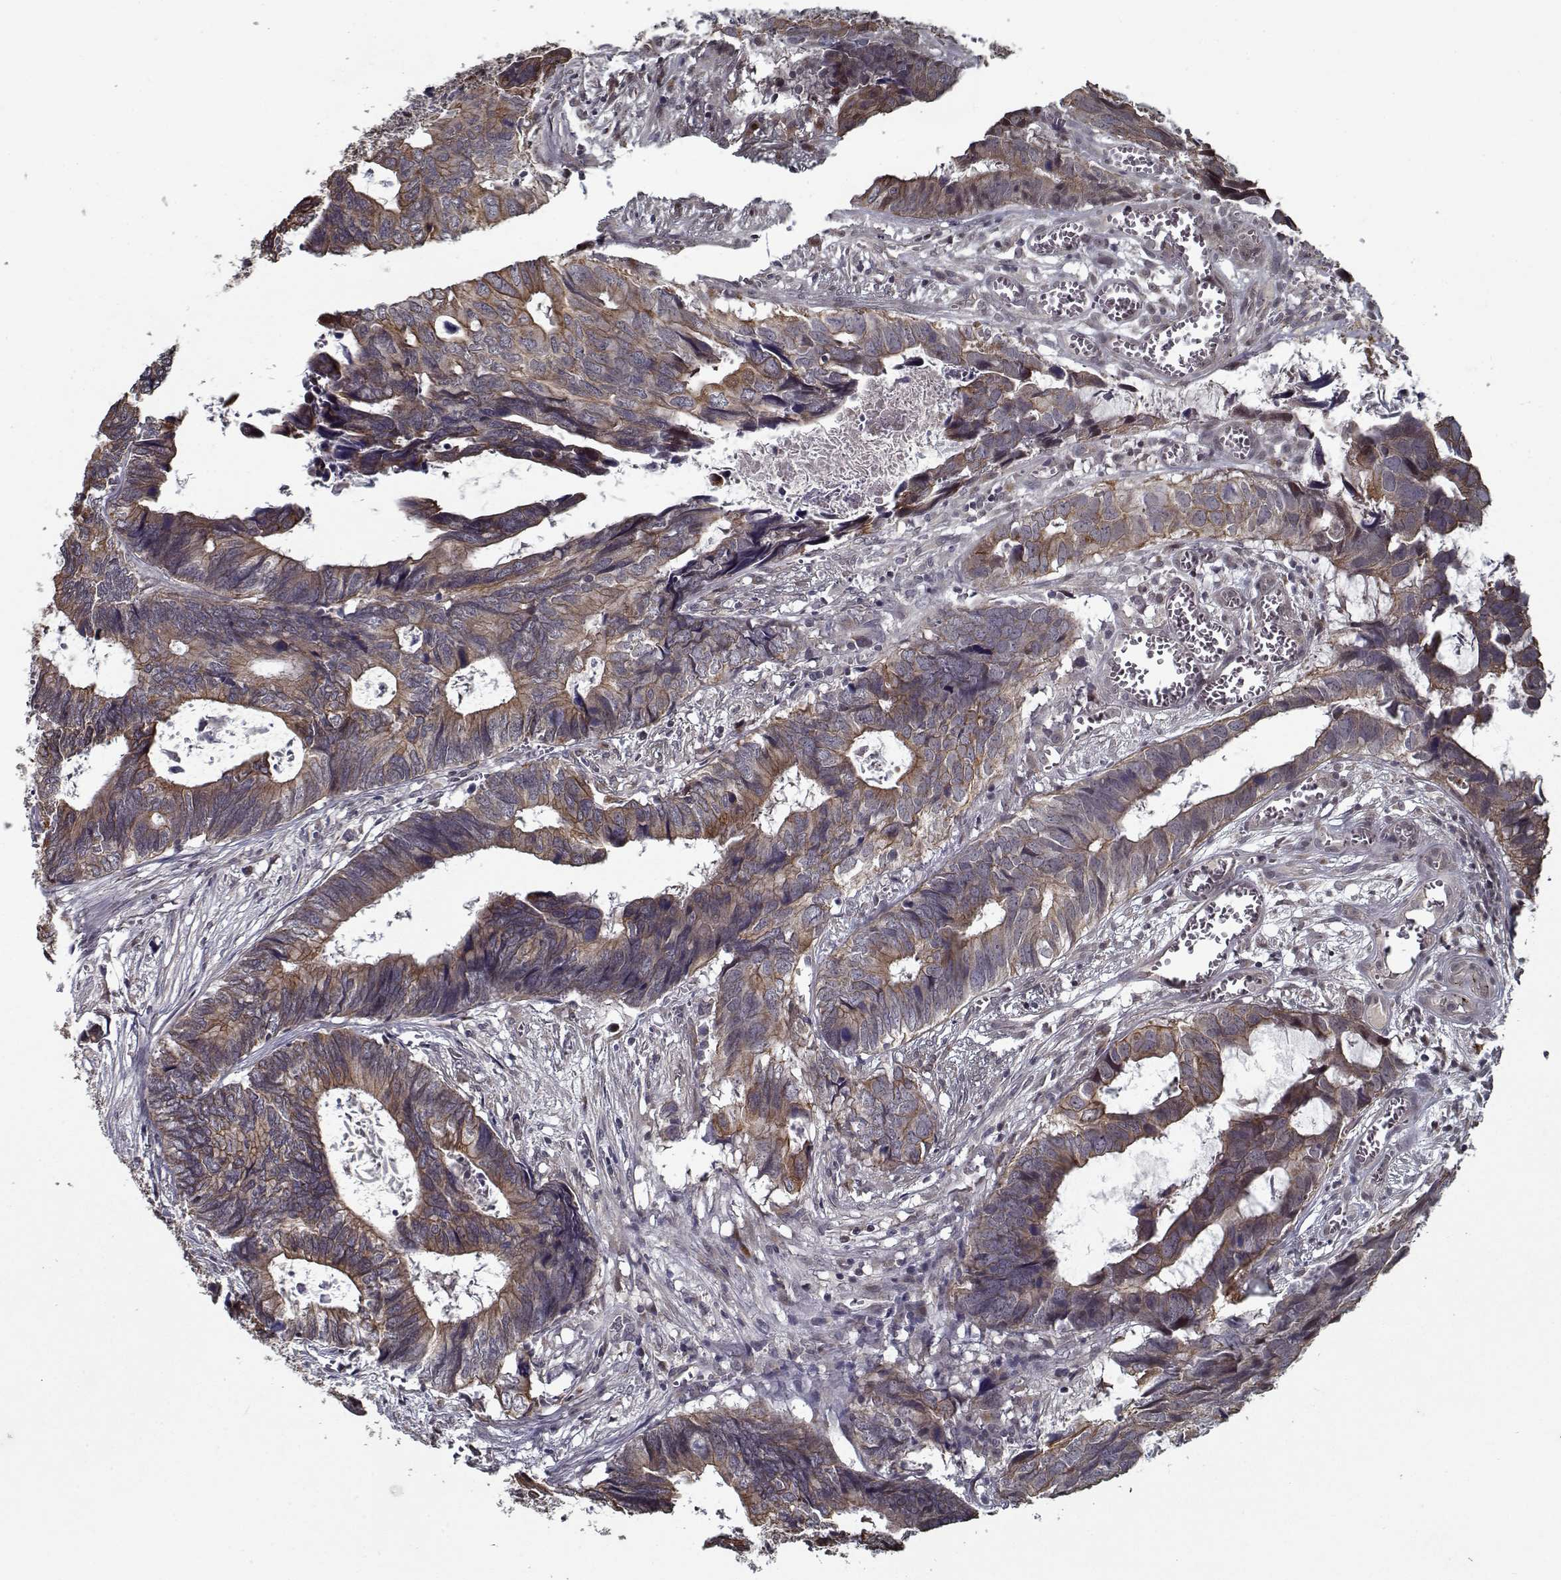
{"staining": {"intensity": "moderate", "quantity": "25%-75%", "location": "cytoplasmic/membranous"}, "tissue": "colorectal cancer", "cell_type": "Tumor cells", "image_type": "cancer", "snomed": [{"axis": "morphology", "description": "Adenocarcinoma, NOS"}, {"axis": "topography", "description": "Colon"}], "caption": "High-magnification brightfield microscopy of colorectal cancer (adenocarcinoma) stained with DAB (3,3'-diaminobenzidine) (brown) and counterstained with hematoxylin (blue). tumor cells exhibit moderate cytoplasmic/membranous staining is appreciated in approximately25%-75% of cells. (Stains: DAB in brown, nuclei in blue, Microscopy: brightfield microscopy at high magnification).", "gene": "NLK", "patient": {"sex": "female", "age": 82}}